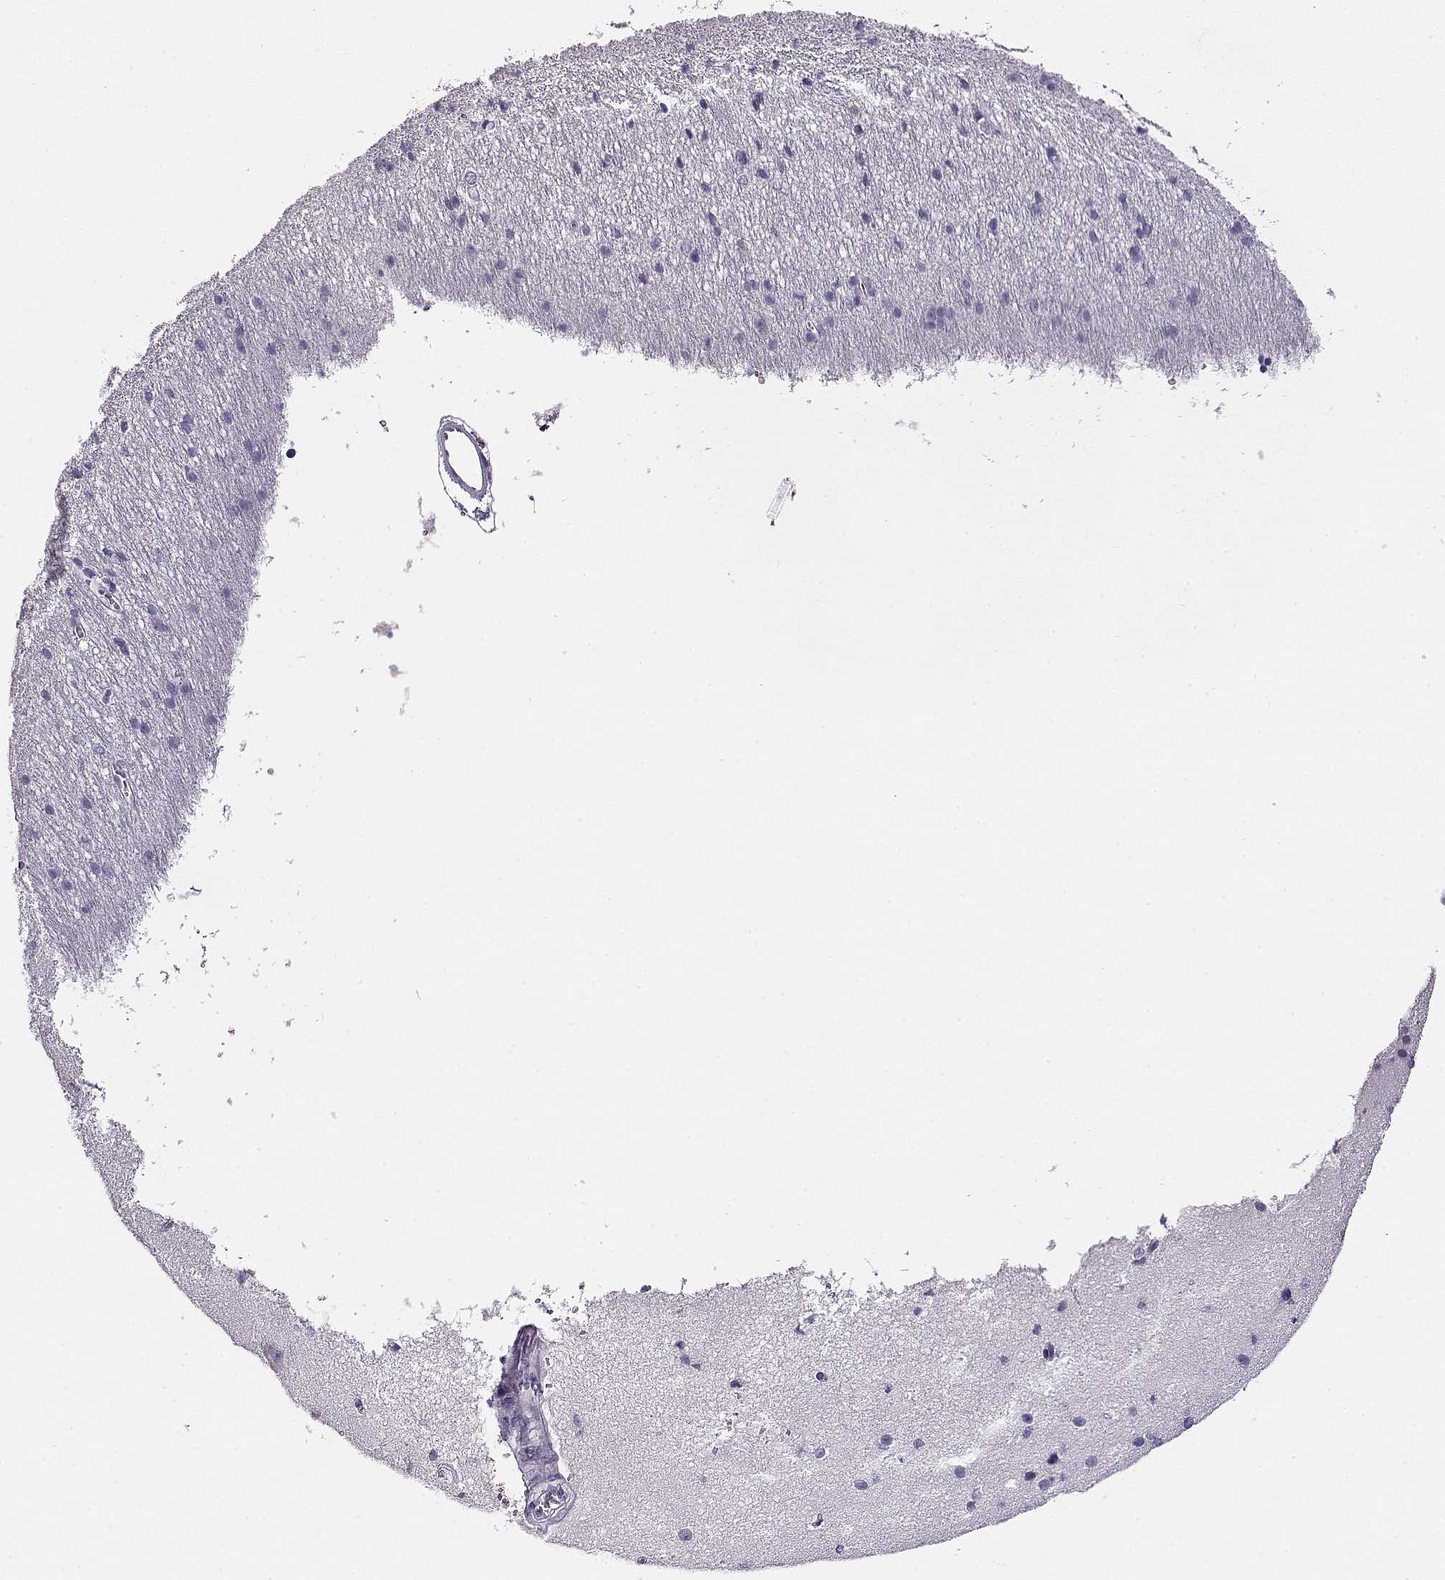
{"staining": {"intensity": "negative", "quantity": "none", "location": "none"}, "tissue": "cerebral cortex", "cell_type": "Endothelial cells", "image_type": "normal", "snomed": [{"axis": "morphology", "description": "Normal tissue, NOS"}, {"axis": "topography", "description": "Cerebral cortex"}], "caption": "This is an immunohistochemistry histopathology image of benign cerebral cortex. There is no staining in endothelial cells.", "gene": "CCR8", "patient": {"sex": "male", "age": 37}}